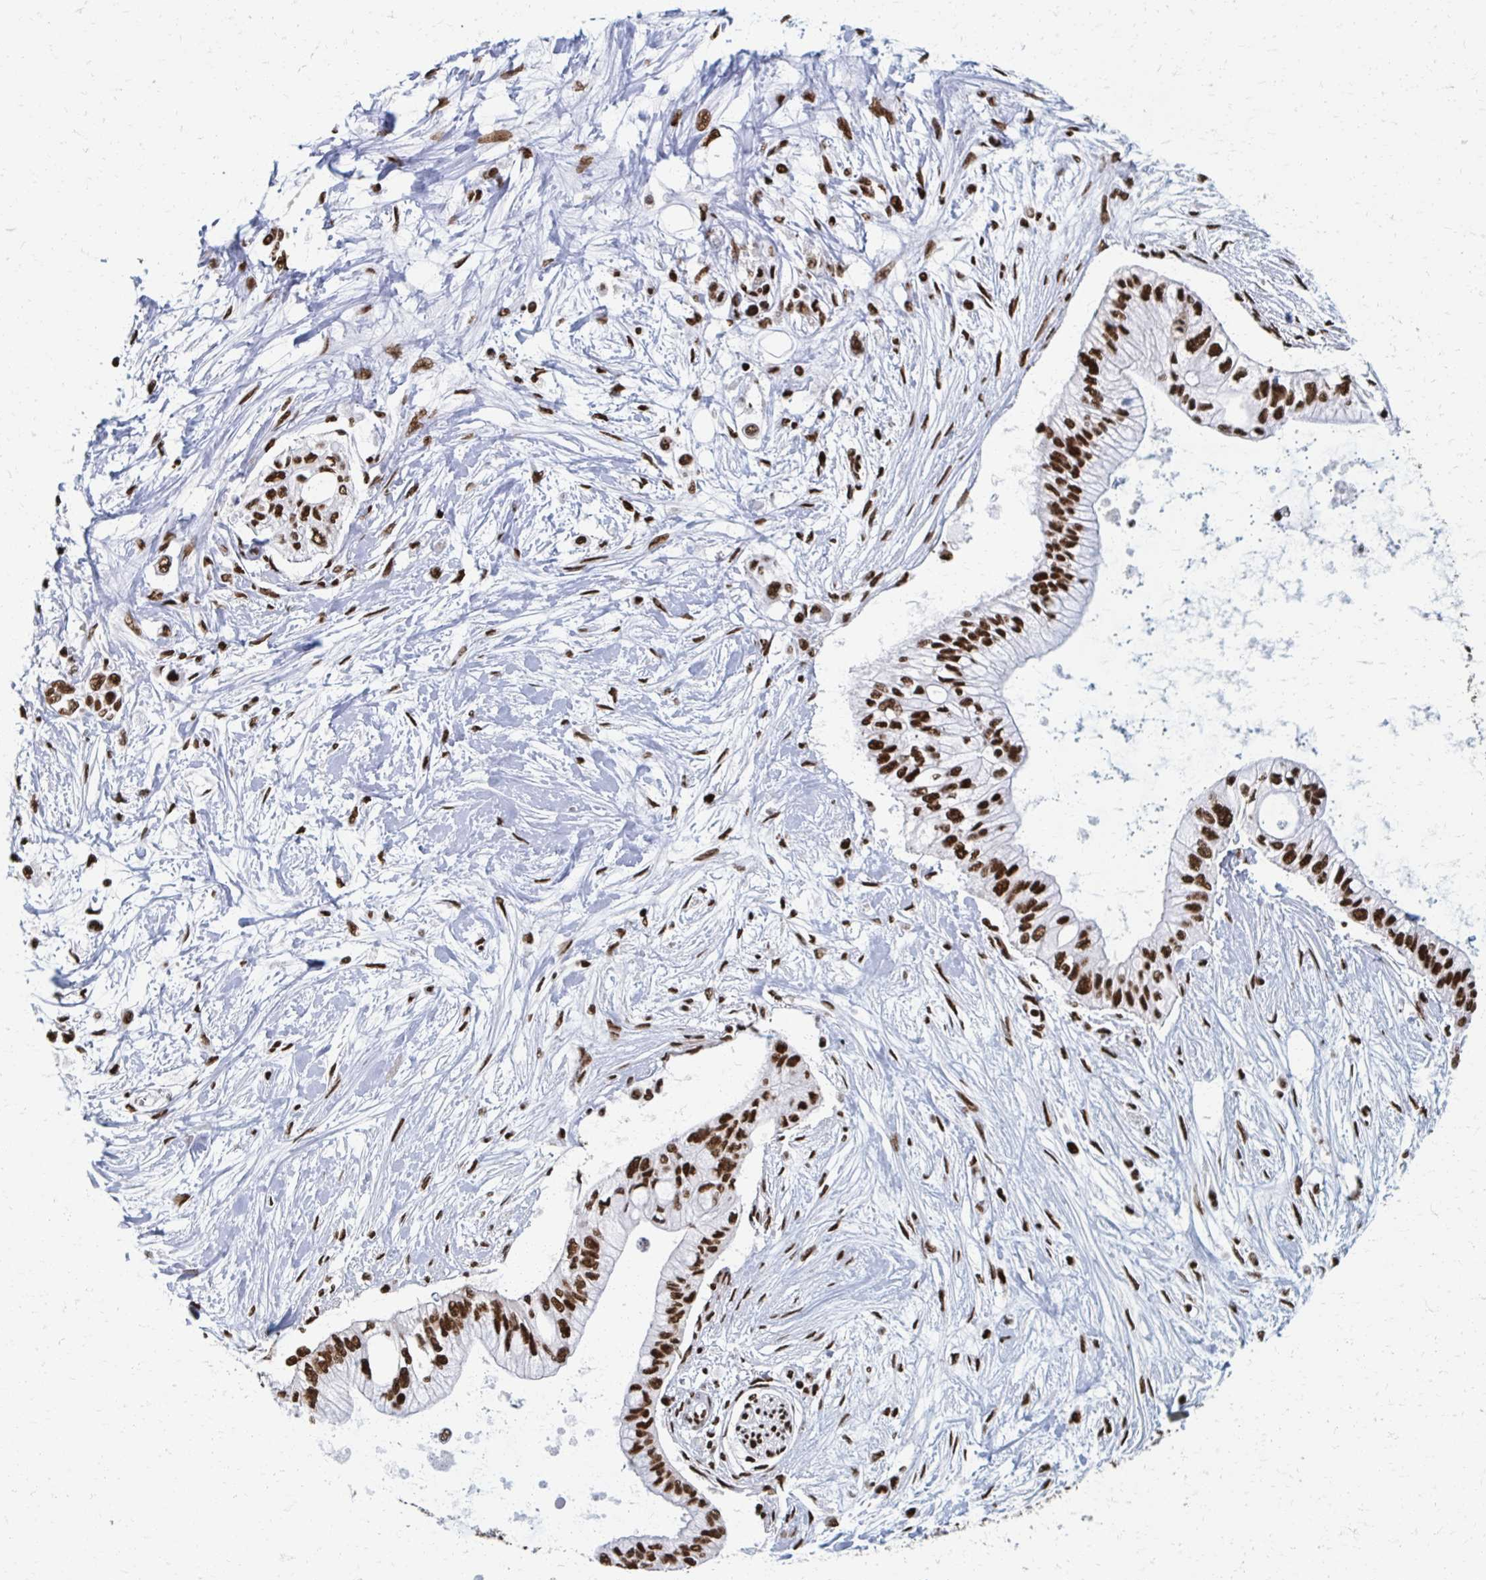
{"staining": {"intensity": "strong", "quantity": ">75%", "location": "nuclear"}, "tissue": "pancreatic cancer", "cell_type": "Tumor cells", "image_type": "cancer", "snomed": [{"axis": "morphology", "description": "Adenocarcinoma, NOS"}, {"axis": "topography", "description": "Pancreas"}], "caption": "Strong nuclear protein positivity is present in approximately >75% of tumor cells in adenocarcinoma (pancreatic). (DAB (3,3'-diaminobenzidine) IHC with brightfield microscopy, high magnification).", "gene": "RBBP7", "patient": {"sex": "female", "age": 77}}